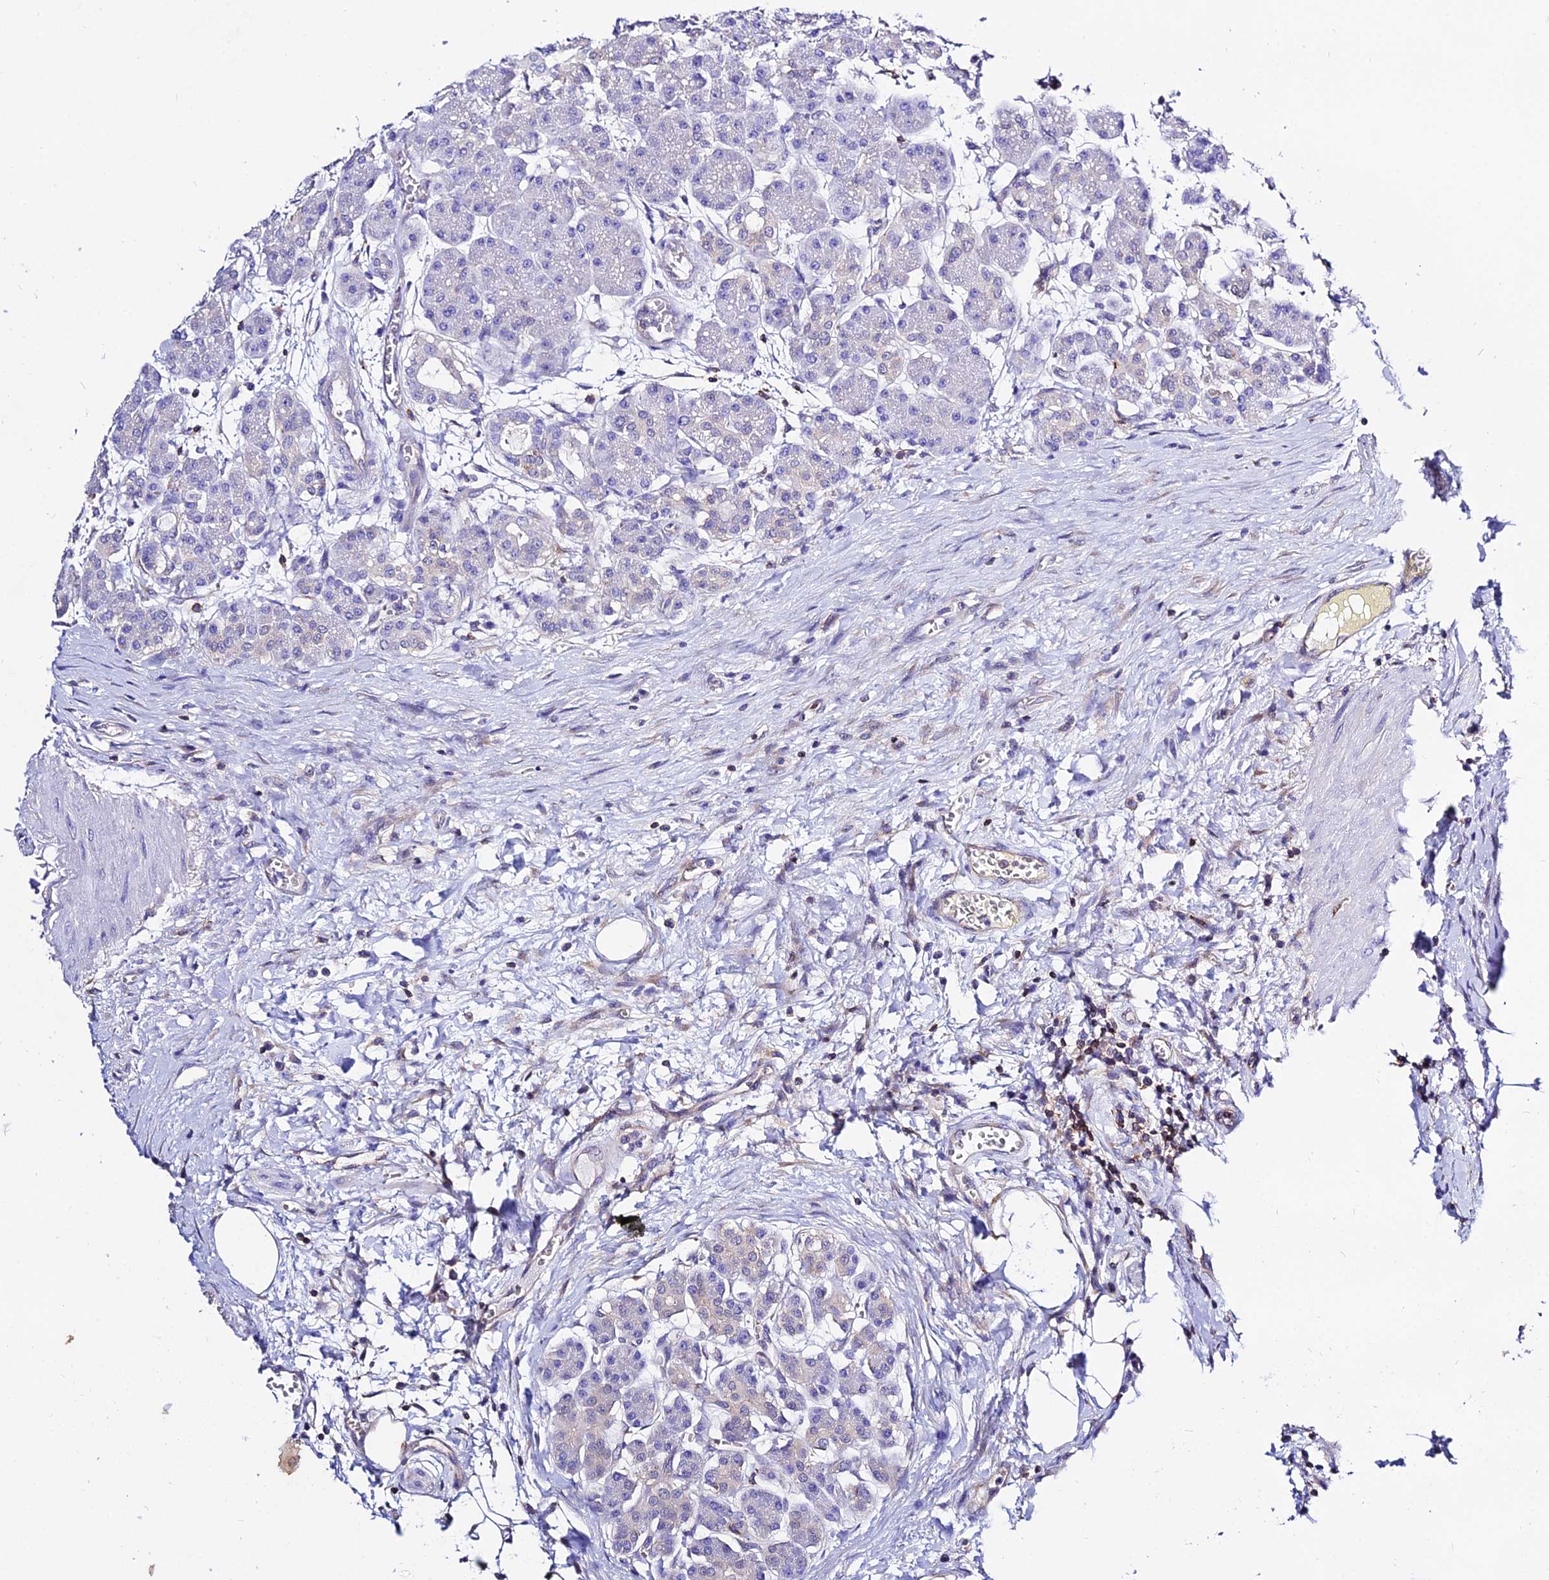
{"staining": {"intensity": "negative", "quantity": "none", "location": "none"}, "tissue": "pancreas", "cell_type": "Exocrine glandular cells", "image_type": "normal", "snomed": [{"axis": "morphology", "description": "Normal tissue, NOS"}, {"axis": "topography", "description": "Pancreas"}], "caption": "Histopathology image shows no protein staining in exocrine glandular cells of benign pancreas. (DAB immunohistochemistry (IHC) visualized using brightfield microscopy, high magnification).", "gene": "S100A16", "patient": {"sex": "male", "age": 63}}